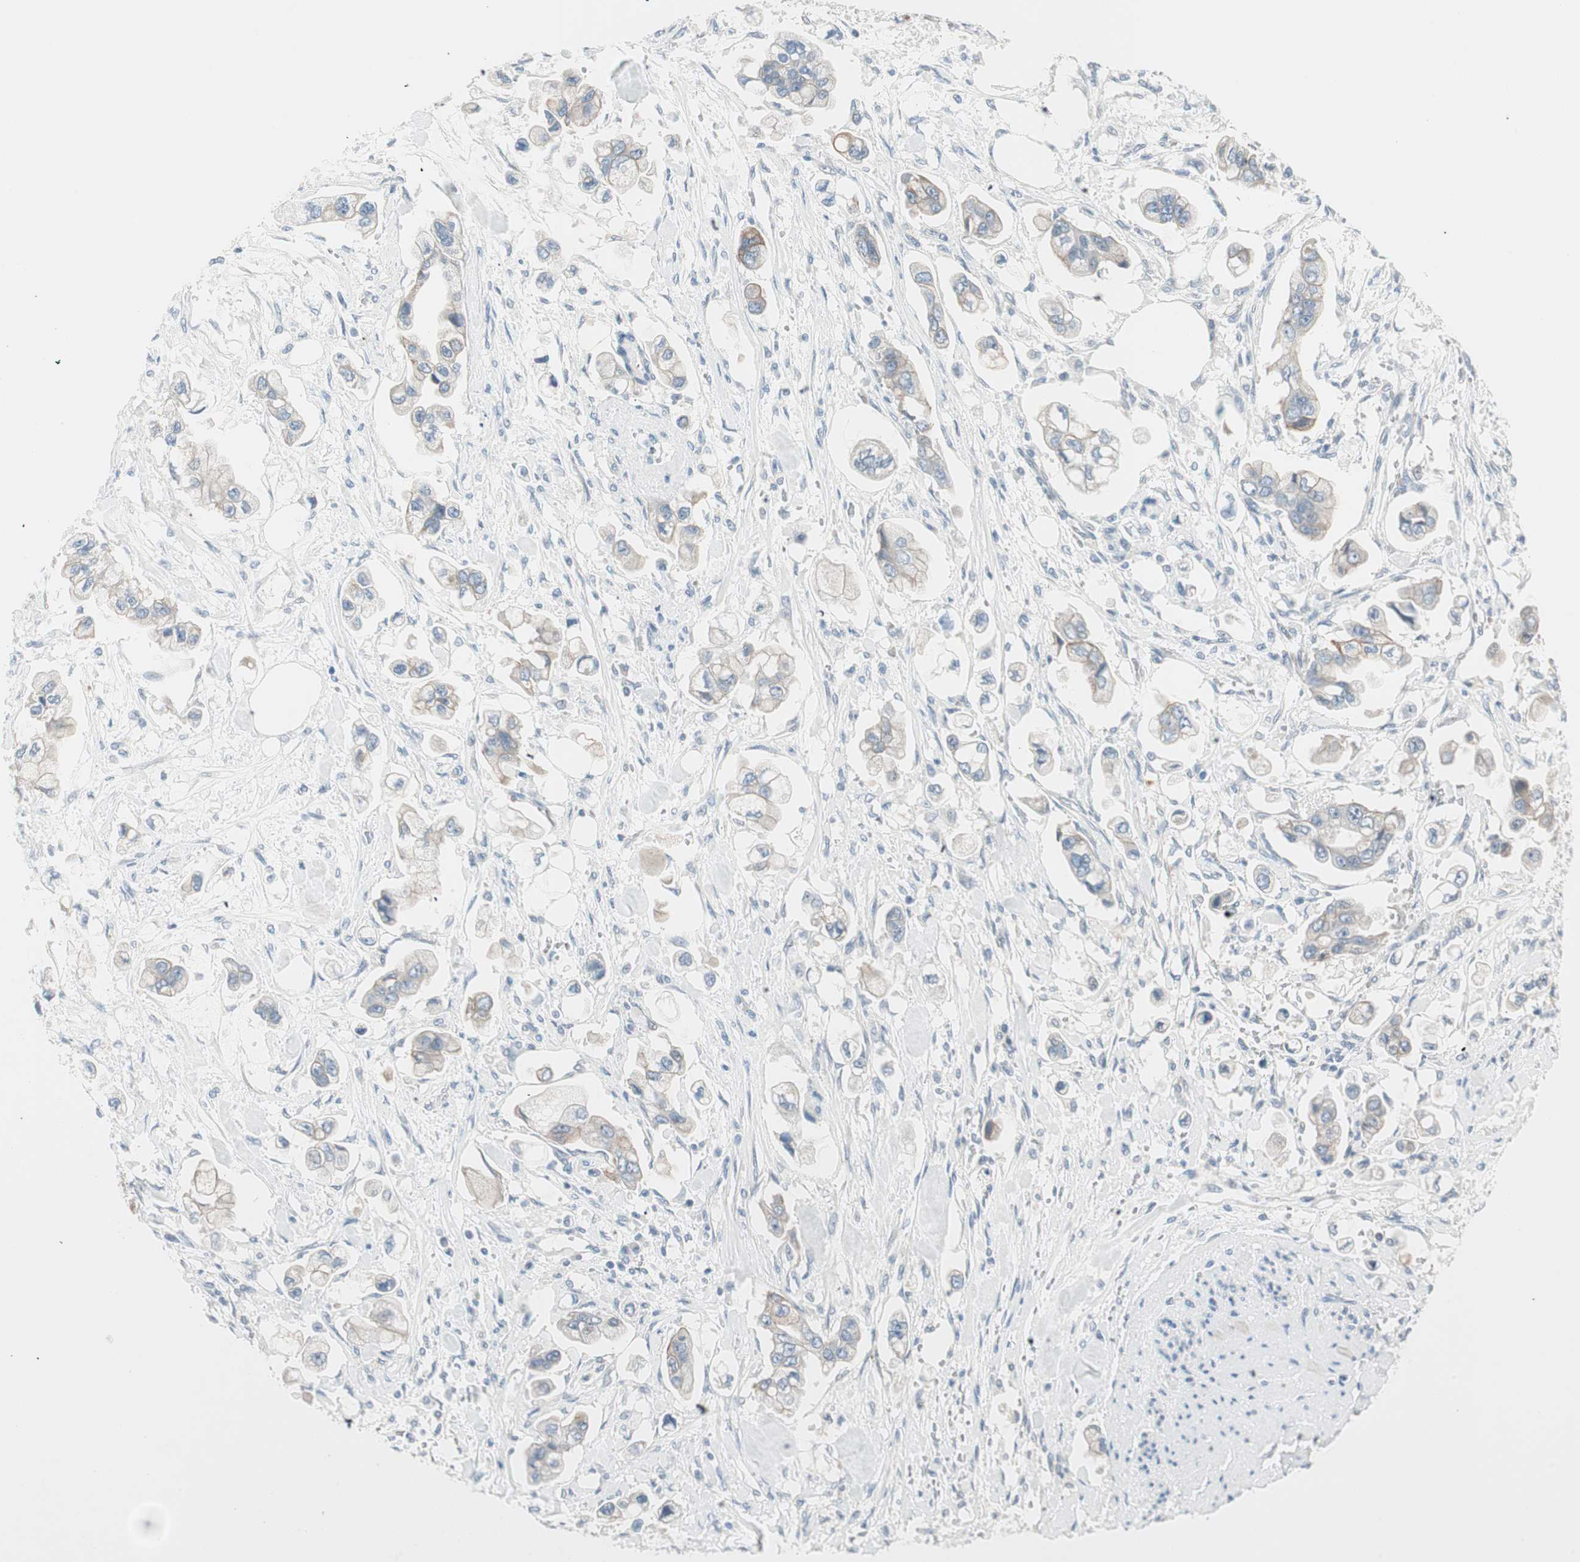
{"staining": {"intensity": "weak", "quantity": ">75%", "location": "cytoplasmic/membranous"}, "tissue": "stomach cancer", "cell_type": "Tumor cells", "image_type": "cancer", "snomed": [{"axis": "morphology", "description": "Adenocarcinoma, NOS"}, {"axis": "topography", "description": "Stomach"}], "caption": "There is low levels of weak cytoplasmic/membranous positivity in tumor cells of stomach adenocarcinoma, as demonstrated by immunohistochemical staining (brown color).", "gene": "GNAO1", "patient": {"sex": "male", "age": 62}}